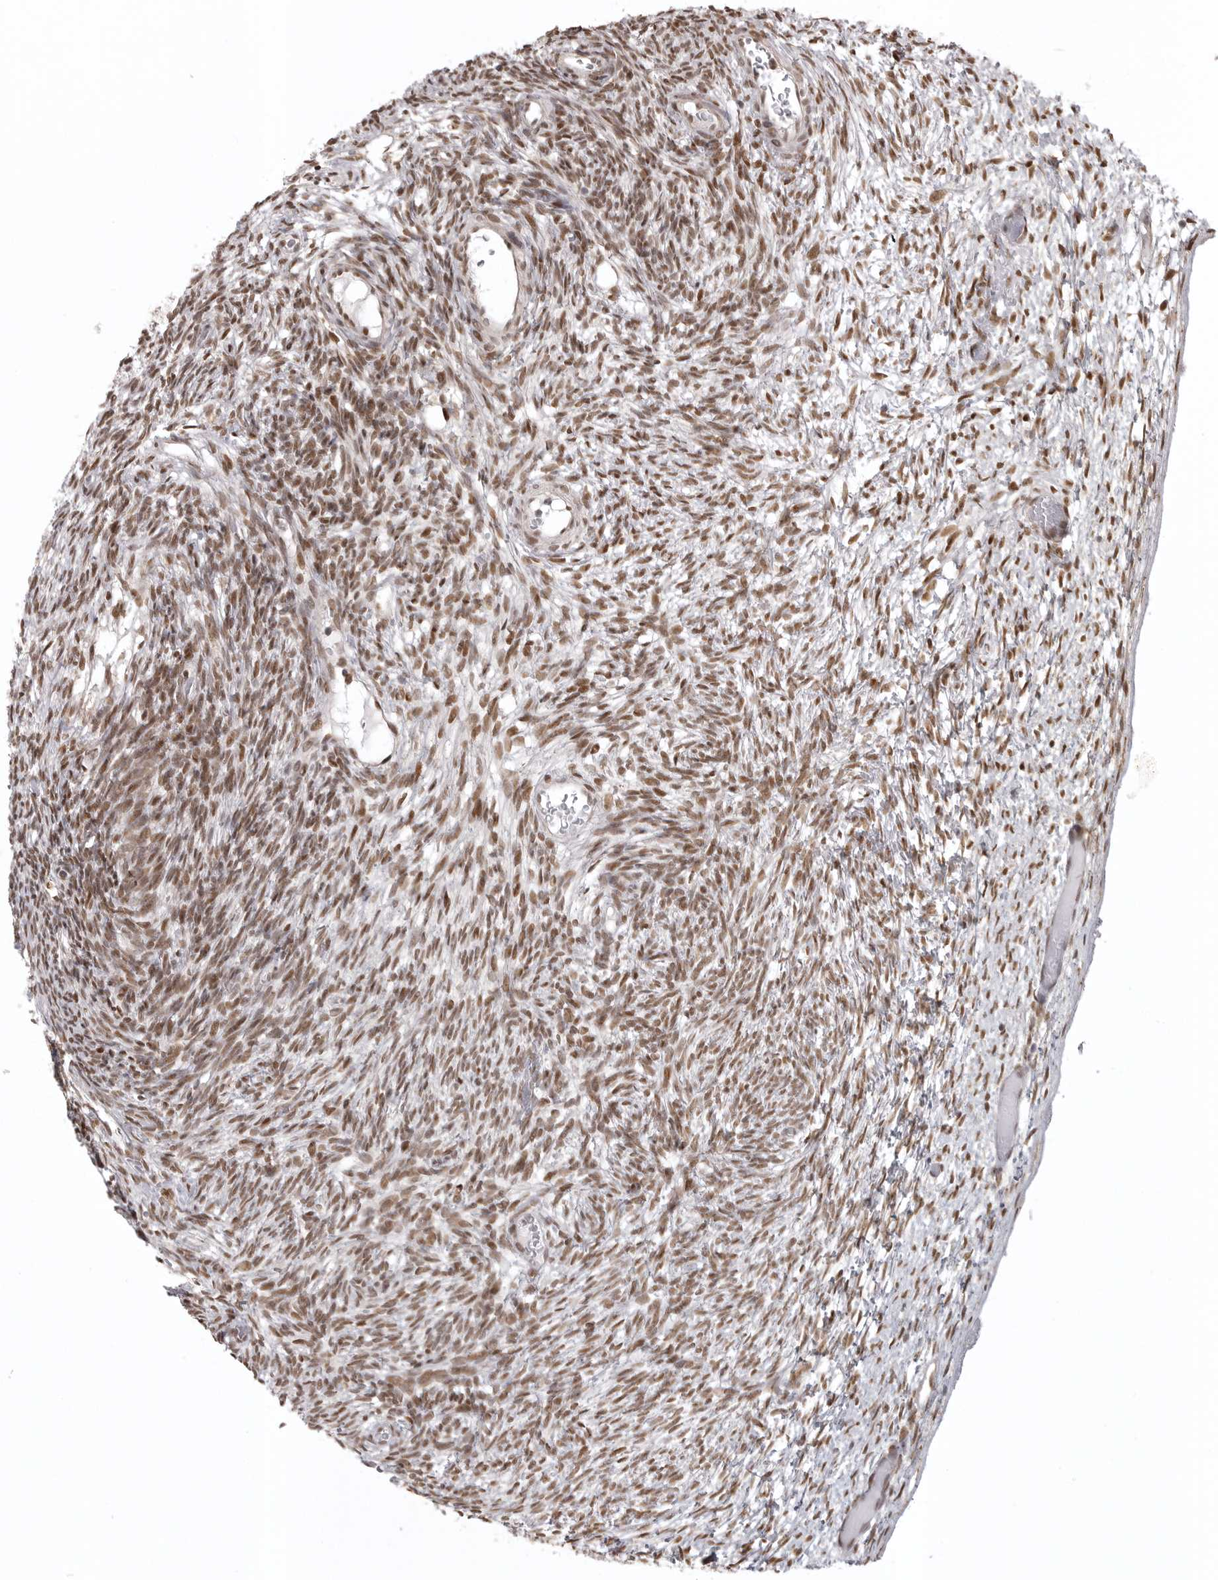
{"staining": {"intensity": "moderate", "quantity": ">75%", "location": "cytoplasmic/membranous"}, "tissue": "ovary", "cell_type": "Follicle cells", "image_type": "normal", "snomed": [{"axis": "morphology", "description": "Normal tissue, NOS"}, {"axis": "topography", "description": "Ovary"}], "caption": "The micrograph shows staining of normal ovary, revealing moderate cytoplasmic/membranous protein staining (brown color) within follicle cells.", "gene": "ISG20L2", "patient": {"sex": "female", "age": 34}}